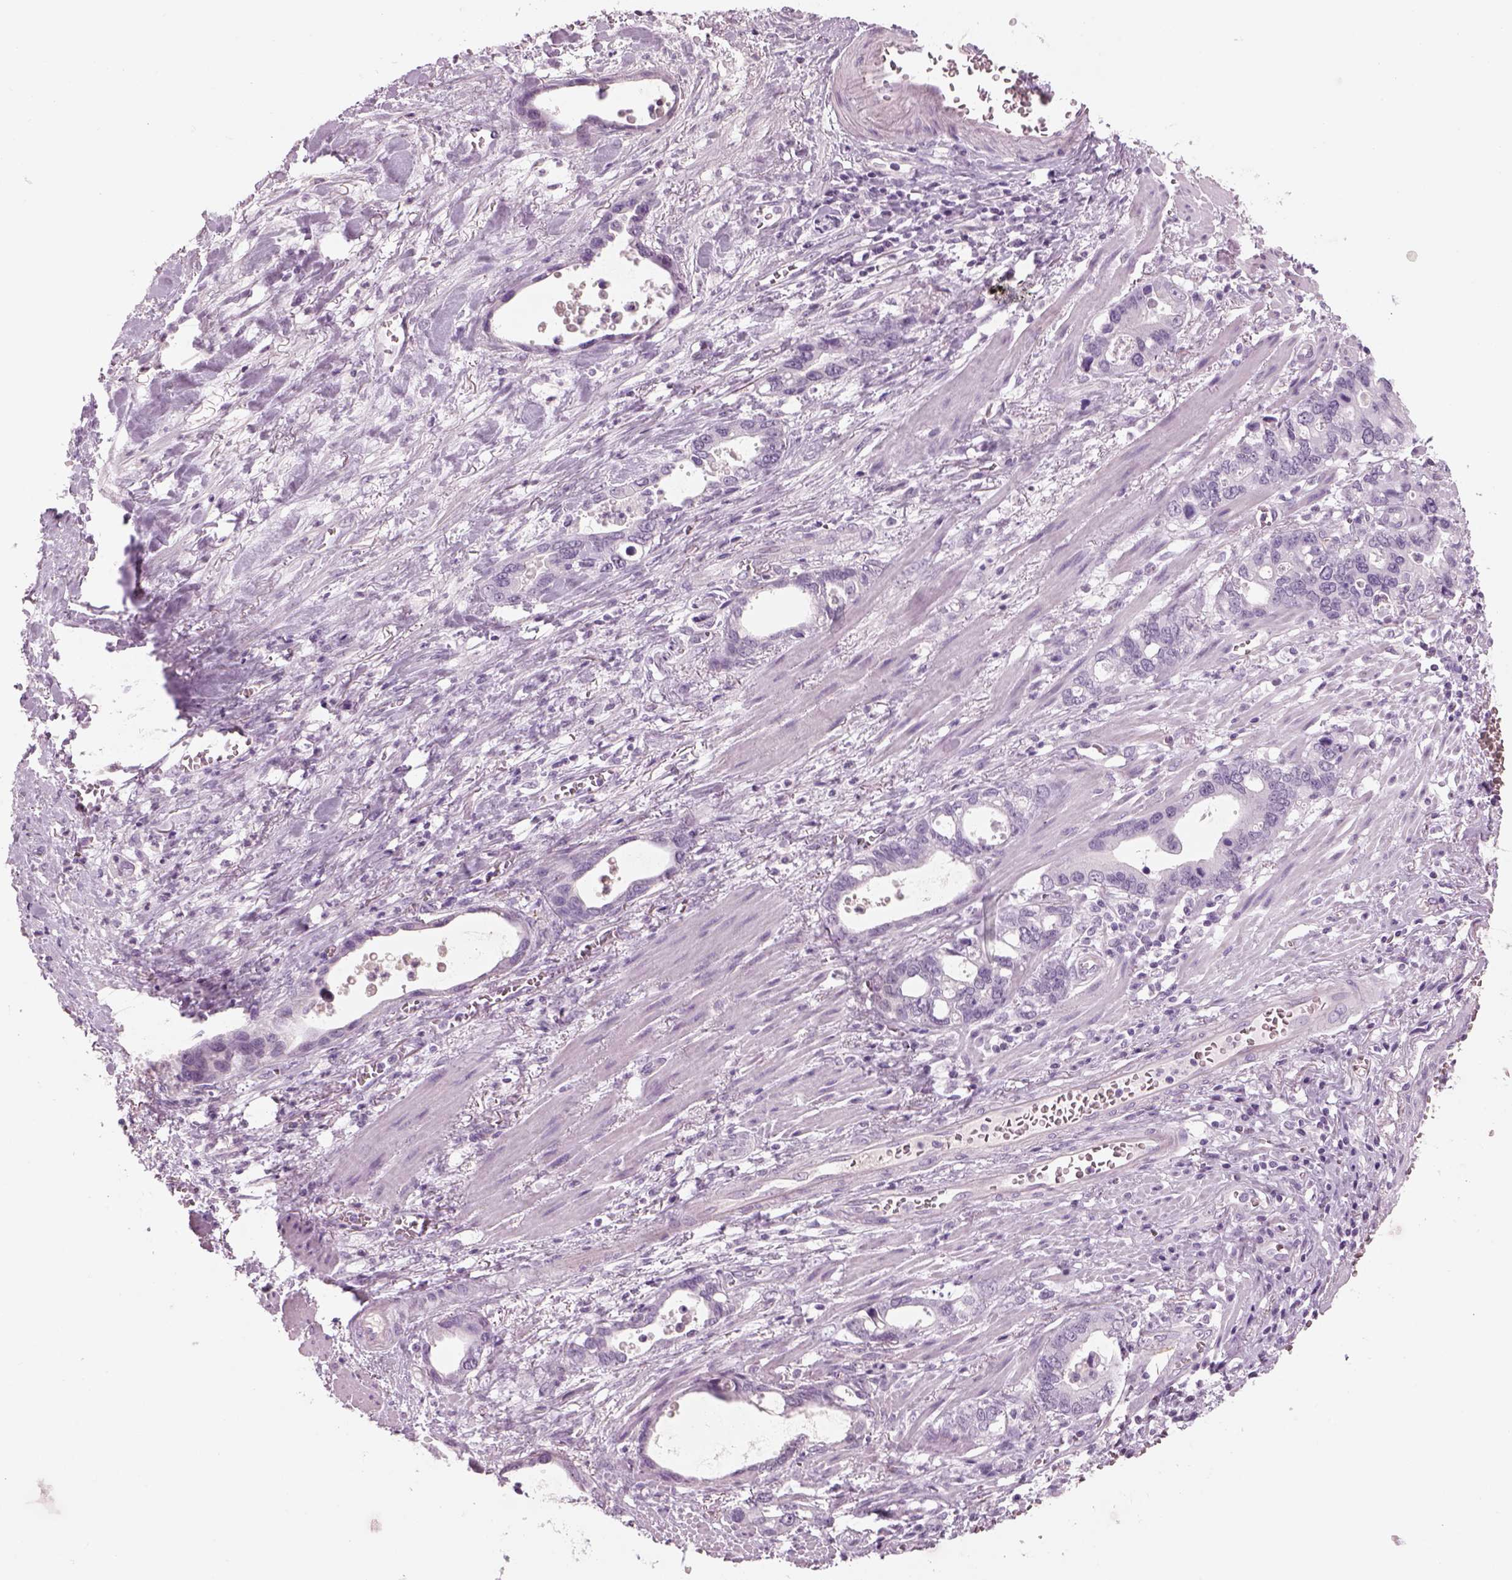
{"staining": {"intensity": "negative", "quantity": "none", "location": "none"}, "tissue": "stomach cancer", "cell_type": "Tumor cells", "image_type": "cancer", "snomed": [{"axis": "morphology", "description": "Normal tissue, NOS"}, {"axis": "morphology", "description": "Adenocarcinoma, NOS"}, {"axis": "topography", "description": "Esophagus"}, {"axis": "topography", "description": "Stomach, upper"}], "caption": "Human stomach cancer (adenocarcinoma) stained for a protein using immunohistochemistry (IHC) shows no expression in tumor cells.", "gene": "GAS2L2", "patient": {"sex": "male", "age": 74}}